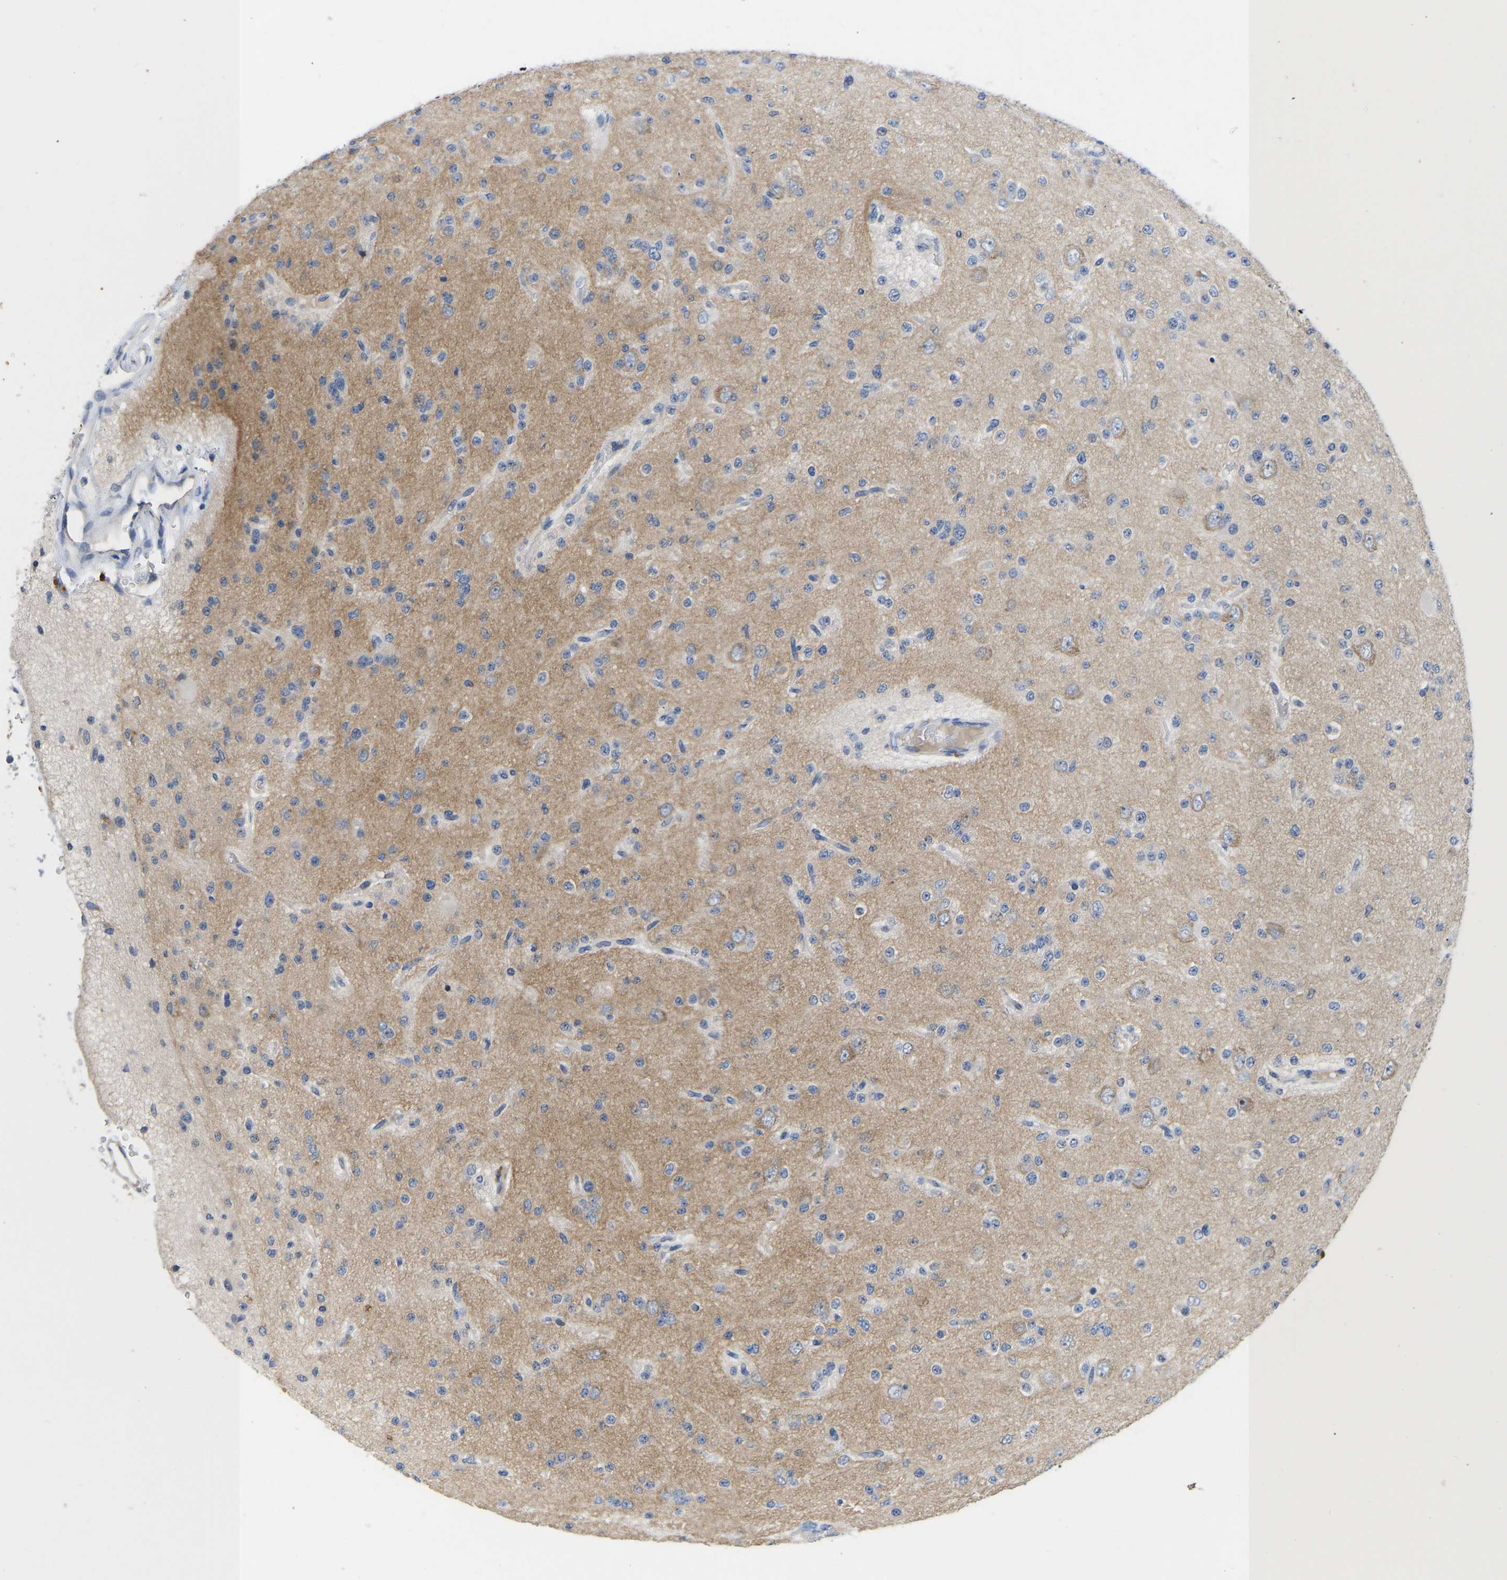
{"staining": {"intensity": "negative", "quantity": "none", "location": "none"}, "tissue": "glioma", "cell_type": "Tumor cells", "image_type": "cancer", "snomed": [{"axis": "morphology", "description": "Glioma, malignant, Low grade"}, {"axis": "topography", "description": "Brain"}], "caption": "Tumor cells show no significant expression in low-grade glioma (malignant). The staining is performed using DAB brown chromogen with nuclei counter-stained in using hematoxylin.", "gene": "ABCA10", "patient": {"sex": "male", "age": 38}}